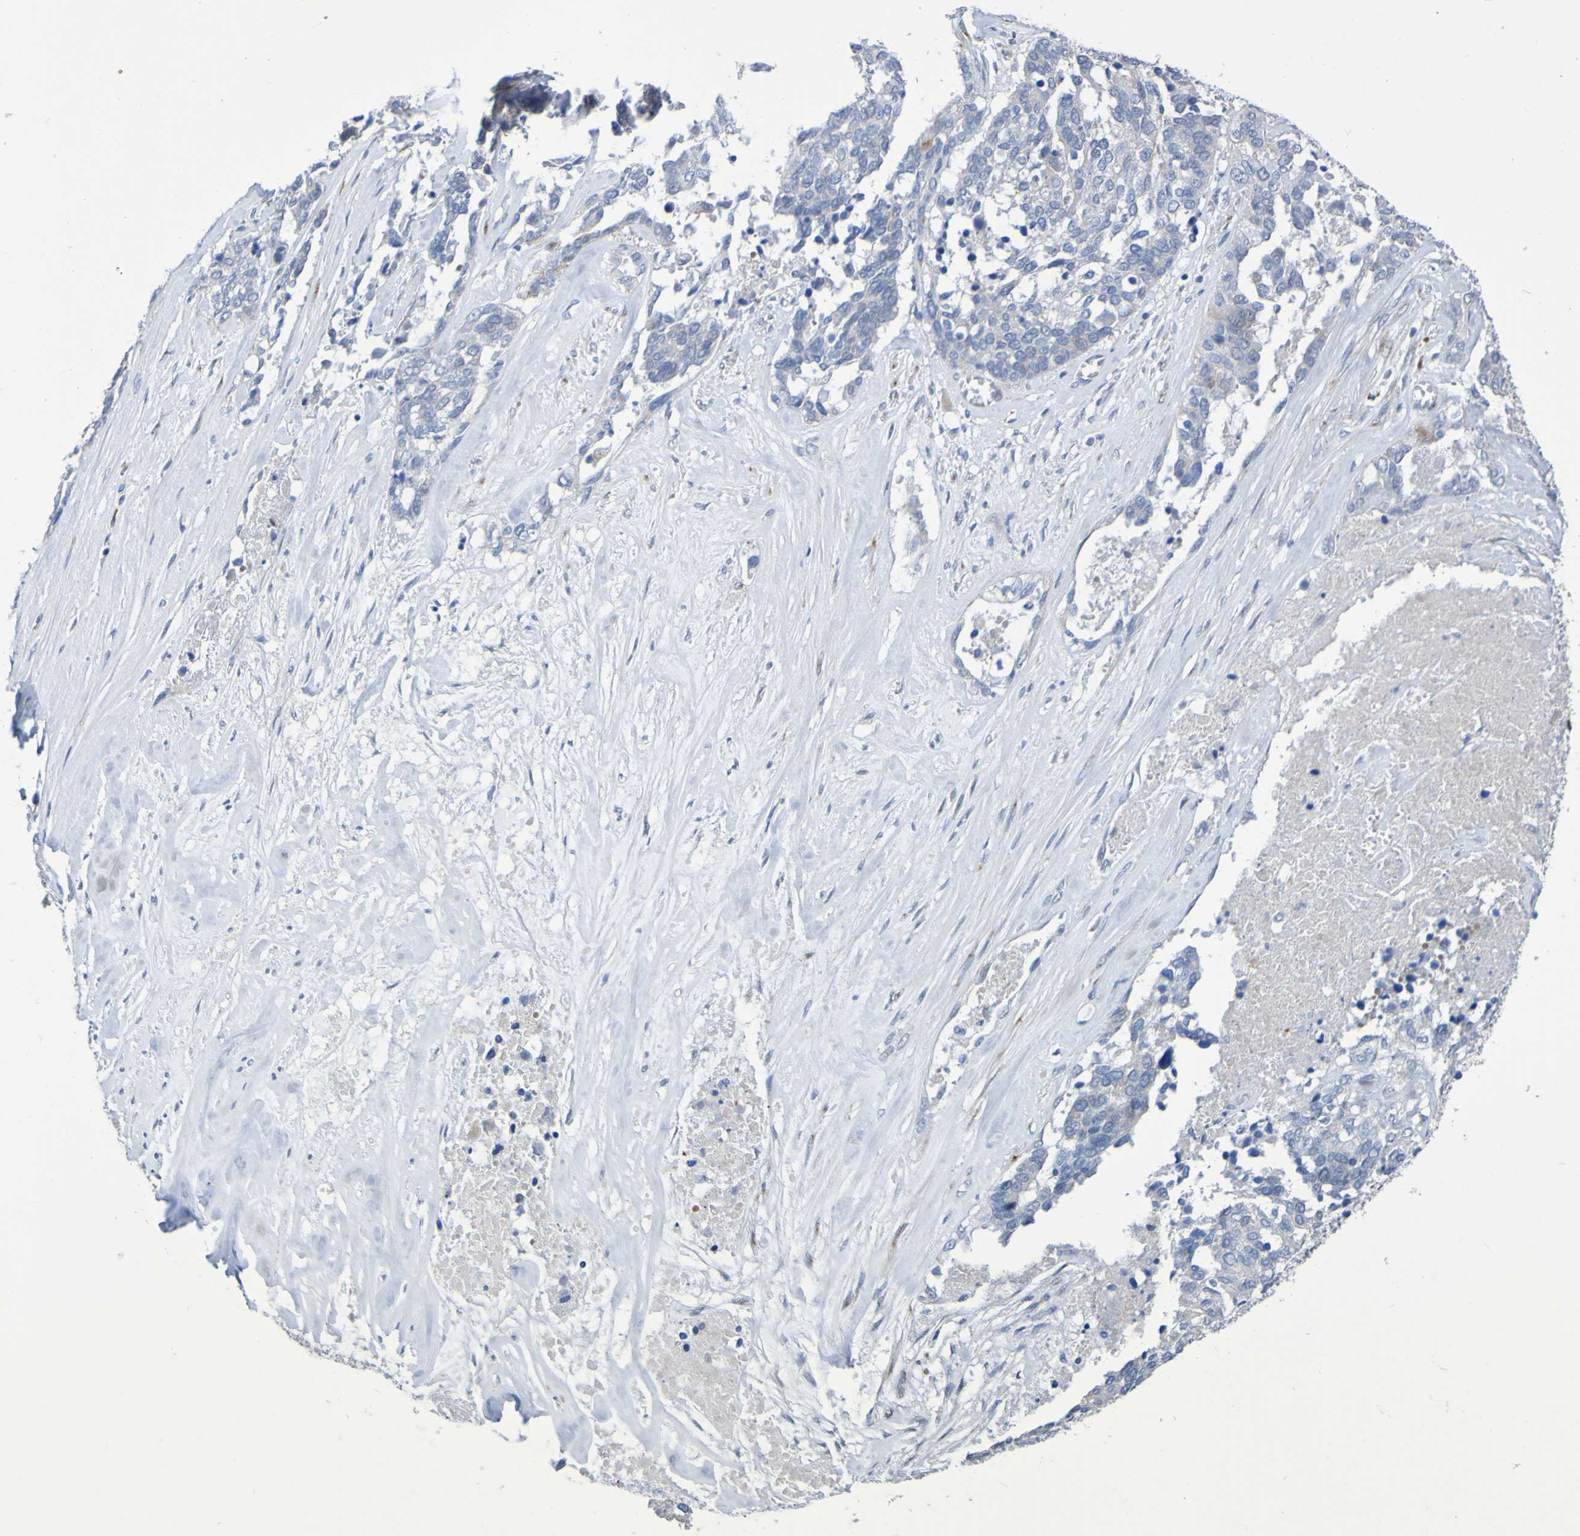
{"staining": {"intensity": "negative", "quantity": "none", "location": "none"}, "tissue": "ovarian cancer", "cell_type": "Tumor cells", "image_type": "cancer", "snomed": [{"axis": "morphology", "description": "Cystadenocarcinoma, serous, NOS"}, {"axis": "topography", "description": "Ovary"}], "caption": "IHC of human serous cystadenocarcinoma (ovarian) exhibits no staining in tumor cells. (Stains: DAB immunohistochemistry (IHC) with hematoxylin counter stain, Microscopy: brightfield microscopy at high magnification).", "gene": "C11orf24", "patient": {"sex": "female", "age": 44}}